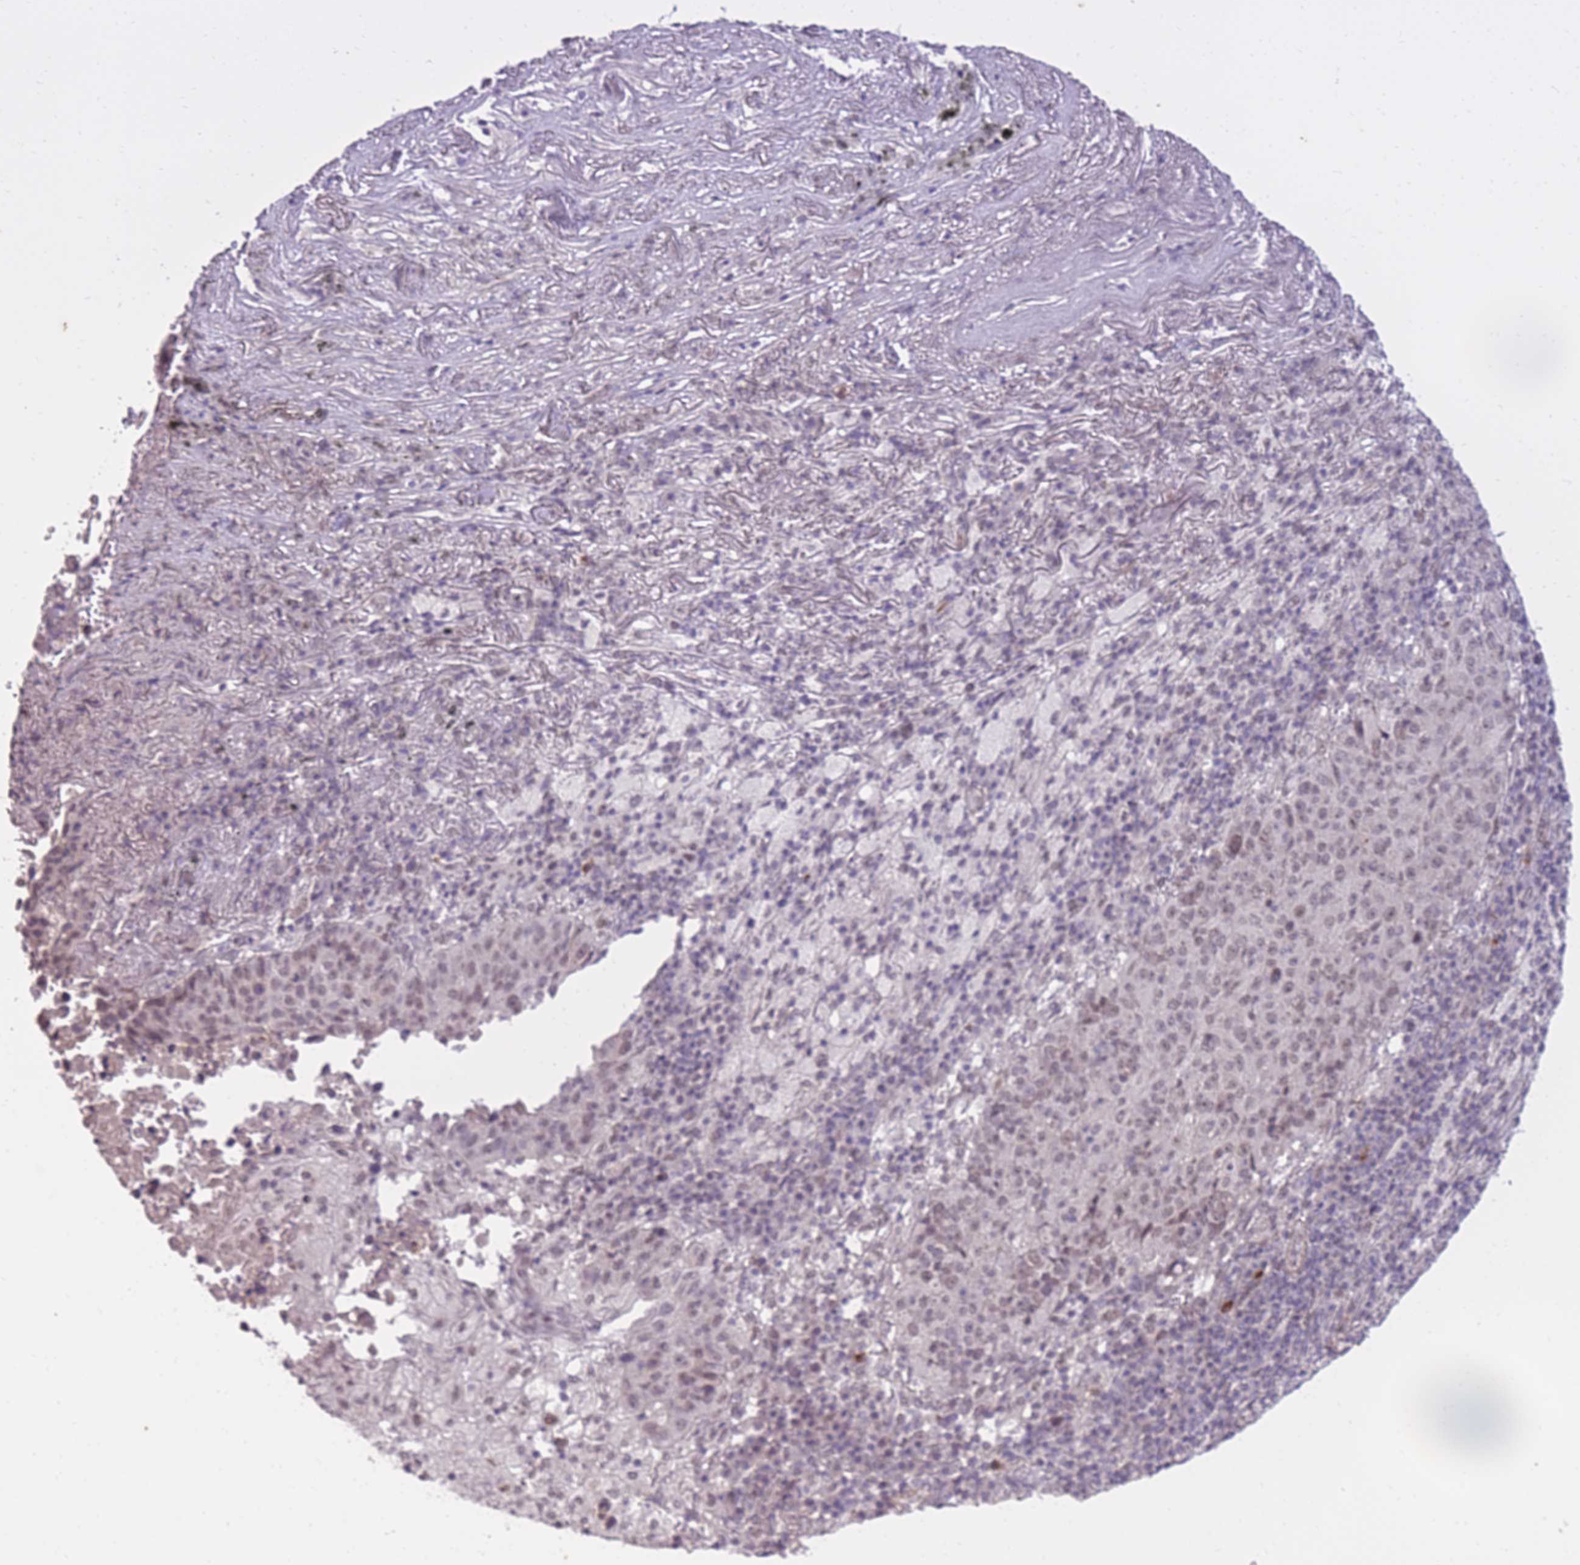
{"staining": {"intensity": "weak", "quantity": ">75%", "location": "nuclear"}, "tissue": "lung cancer", "cell_type": "Tumor cells", "image_type": "cancer", "snomed": [{"axis": "morphology", "description": "Squamous cell carcinoma, NOS"}, {"axis": "topography", "description": "Lung"}], "caption": "Protein expression analysis of human lung cancer reveals weak nuclear staining in about >75% of tumor cells. (Brightfield microscopy of DAB IHC at high magnification).", "gene": "TIGD1", "patient": {"sex": "male", "age": 73}}